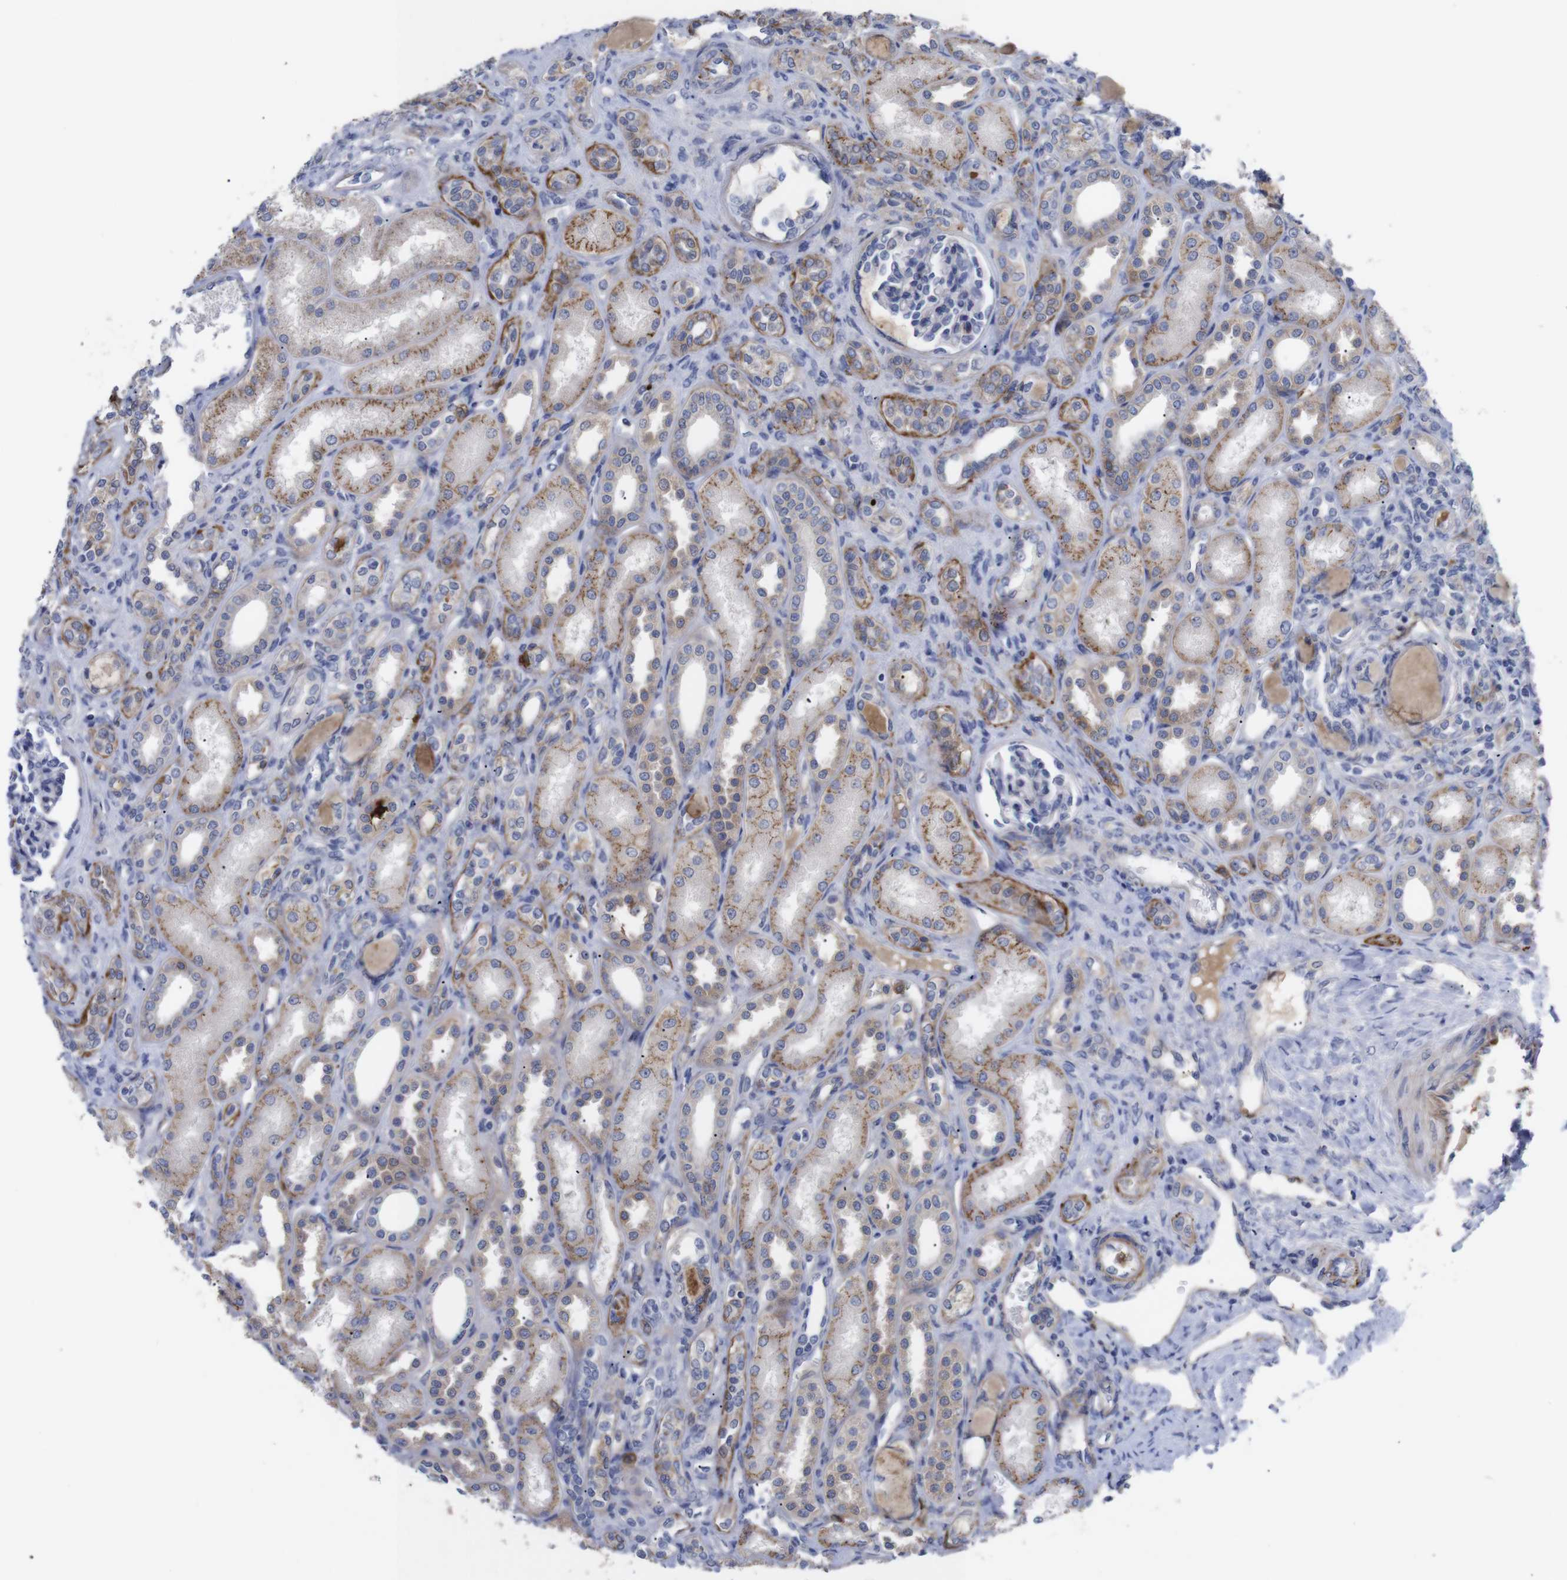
{"staining": {"intensity": "negative", "quantity": "none", "location": "none"}, "tissue": "kidney", "cell_type": "Cells in glomeruli", "image_type": "normal", "snomed": [{"axis": "morphology", "description": "Normal tissue, NOS"}, {"axis": "topography", "description": "Kidney"}], "caption": "An immunohistochemistry (IHC) histopathology image of normal kidney is shown. There is no staining in cells in glomeruli of kidney. The staining was performed using DAB (3,3'-diaminobenzidine) to visualize the protein expression in brown, while the nuclei were stained in blue with hematoxylin (Magnification: 20x).", "gene": "C5AR1", "patient": {"sex": "male", "age": 7}}